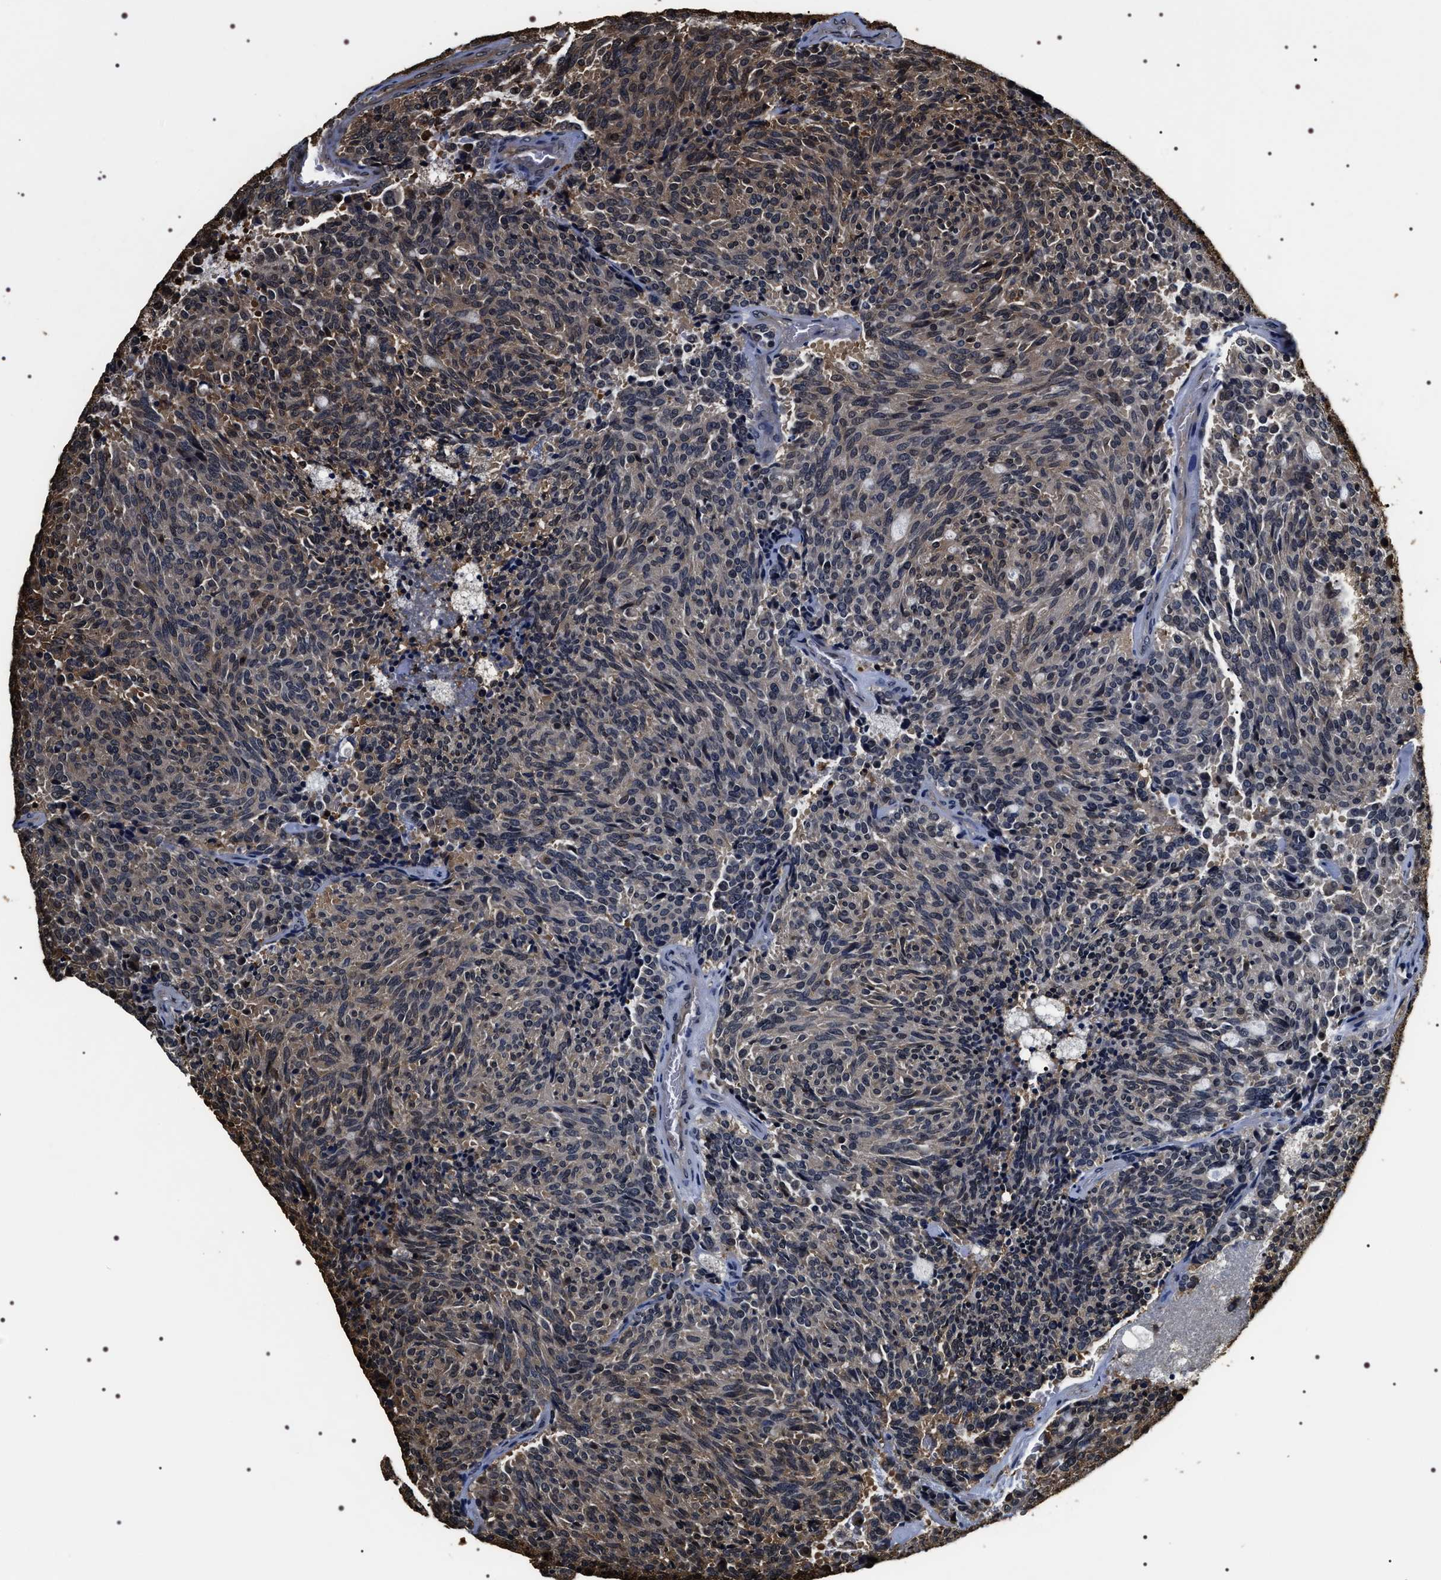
{"staining": {"intensity": "weak", "quantity": "25%-75%", "location": "cytoplasmic/membranous"}, "tissue": "carcinoid", "cell_type": "Tumor cells", "image_type": "cancer", "snomed": [{"axis": "morphology", "description": "Carcinoid, malignant, NOS"}, {"axis": "topography", "description": "Pancreas"}], "caption": "This micrograph demonstrates carcinoid stained with IHC to label a protein in brown. The cytoplasmic/membranous of tumor cells show weak positivity for the protein. Nuclei are counter-stained blue.", "gene": "ARHGAP22", "patient": {"sex": "female", "age": 54}}